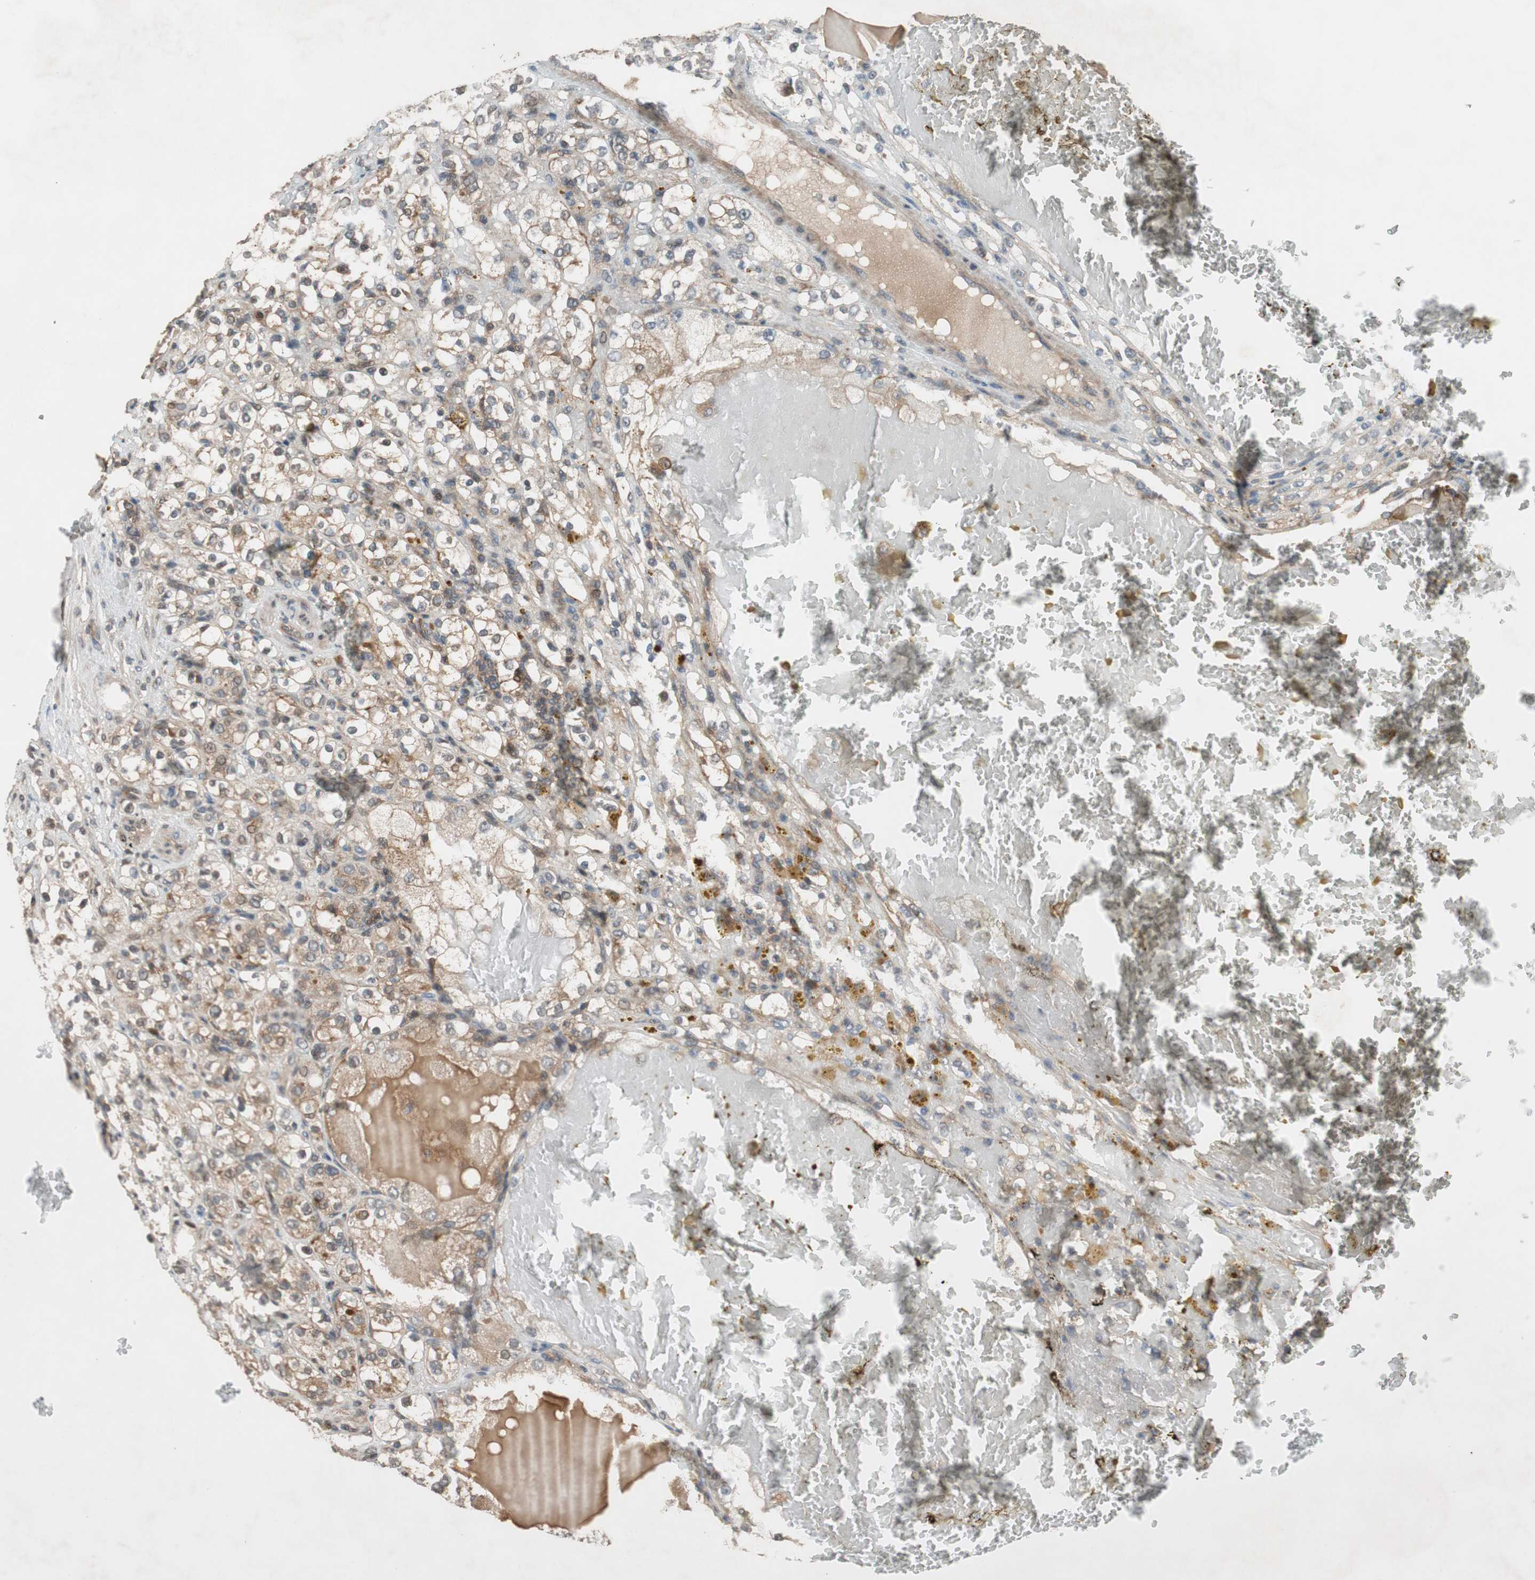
{"staining": {"intensity": "moderate", "quantity": ">75%", "location": "cytoplasmic/membranous"}, "tissue": "renal cancer", "cell_type": "Tumor cells", "image_type": "cancer", "snomed": [{"axis": "morphology", "description": "Normal tissue, NOS"}, {"axis": "morphology", "description": "Adenocarcinoma, NOS"}, {"axis": "topography", "description": "Kidney"}], "caption": "Immunohistochemical staining of adenocarcinoma (renal) shows medium levels of moderate cytoplasmic/membranous staining in about >75% of tumor cells.", "gene": "TMEM230", "patient": {"sex": "male", "age": 61}}